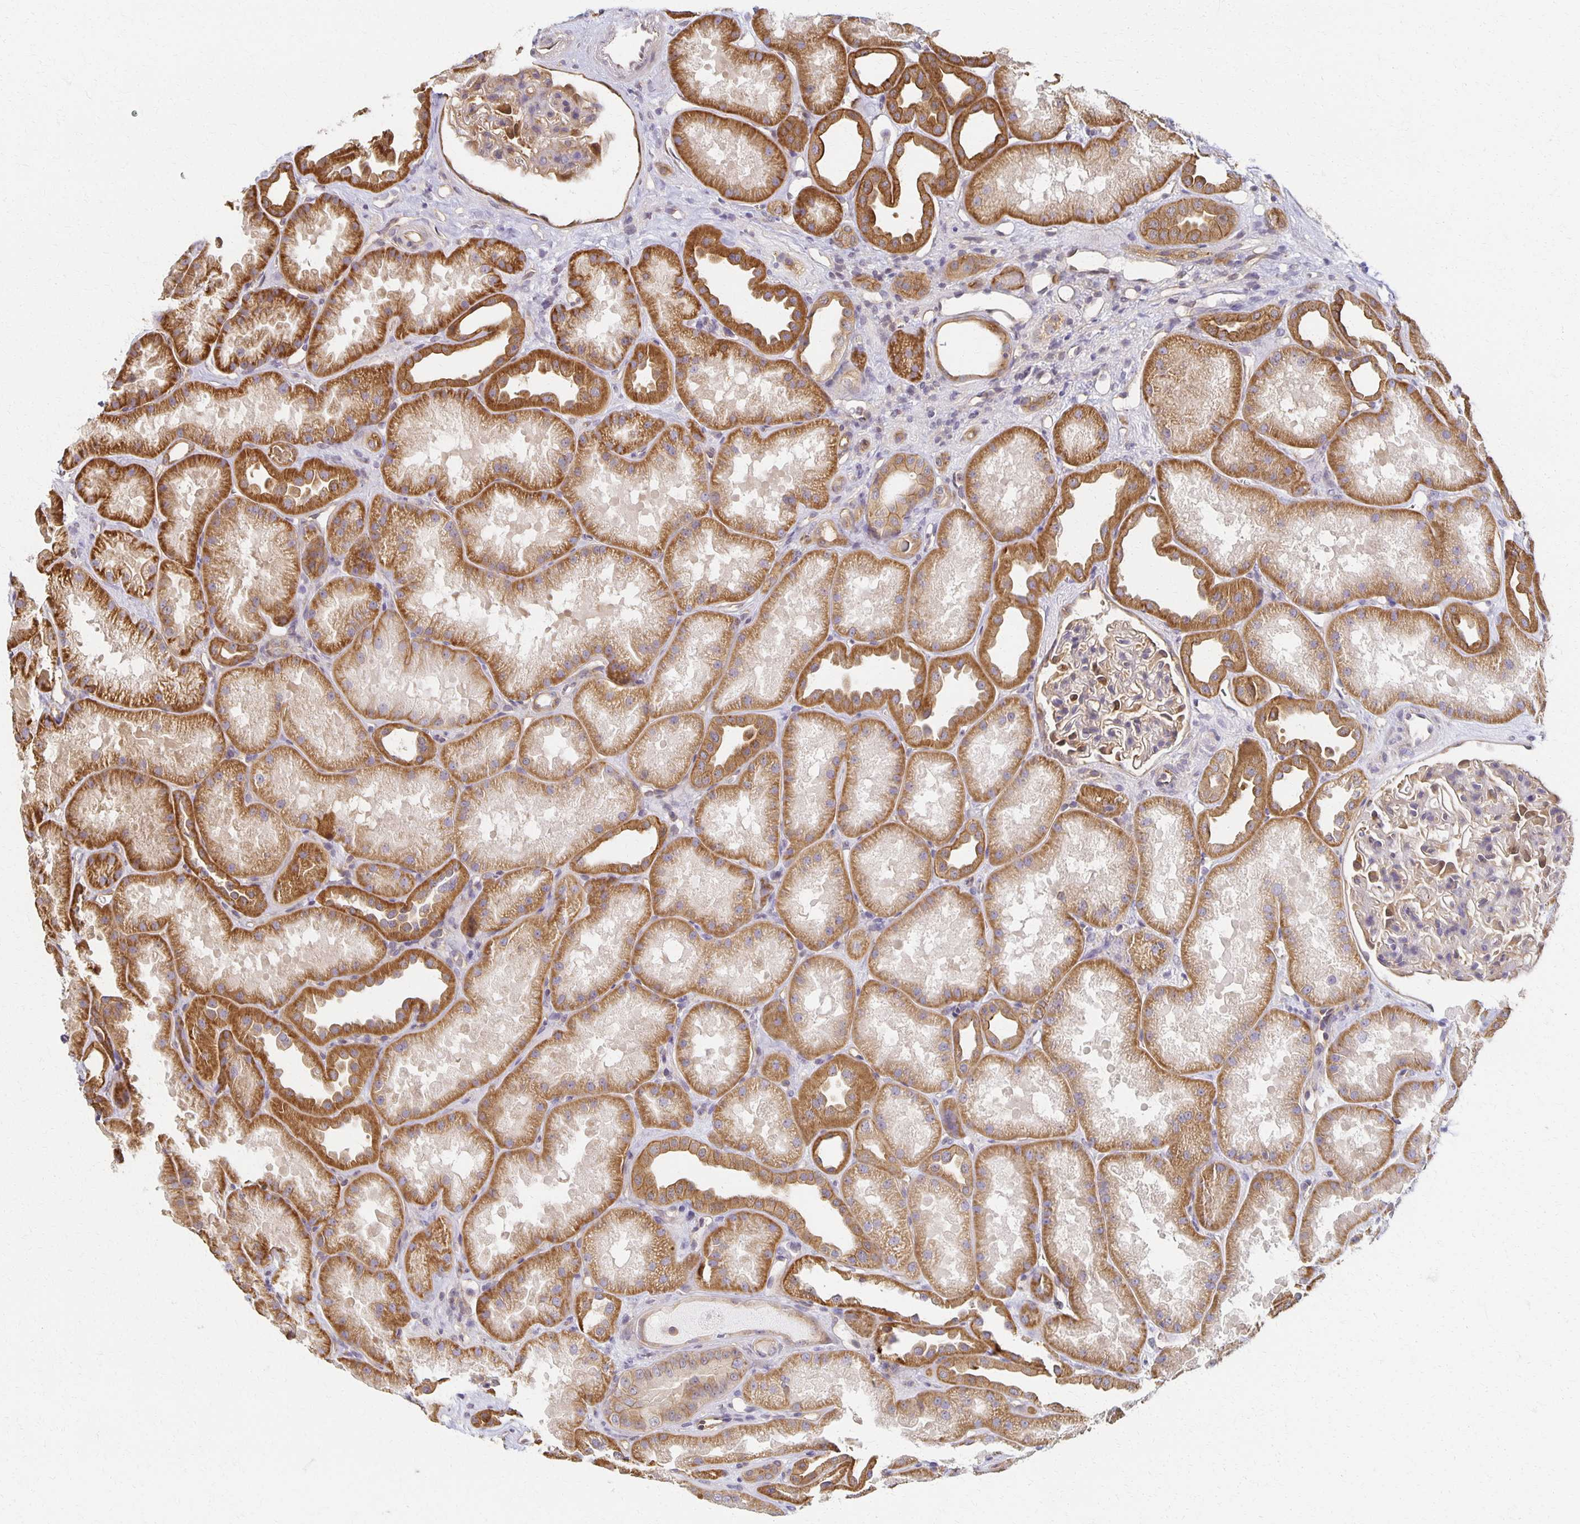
{"staining": {"intensity": "moderate", "quantity": "25%-75%", "location": "cytoplasmic/membranous"}, "tissue": "kidney", "cell_type": "Cells in glomeruli", "image_type": "normal", "snomed": [{"axis": "morphology", "description": "Normal tissue, NOS"}, {"axis": "topography", "description": "Kidney"}], "caption": "Cells in glomeruli demonstrate moderate cytoplasmic/membranous expression in about 25%-75% of cells in benign kidney.", "gene": "SORL1", "patient": {"sex": "male", "age": 61}}